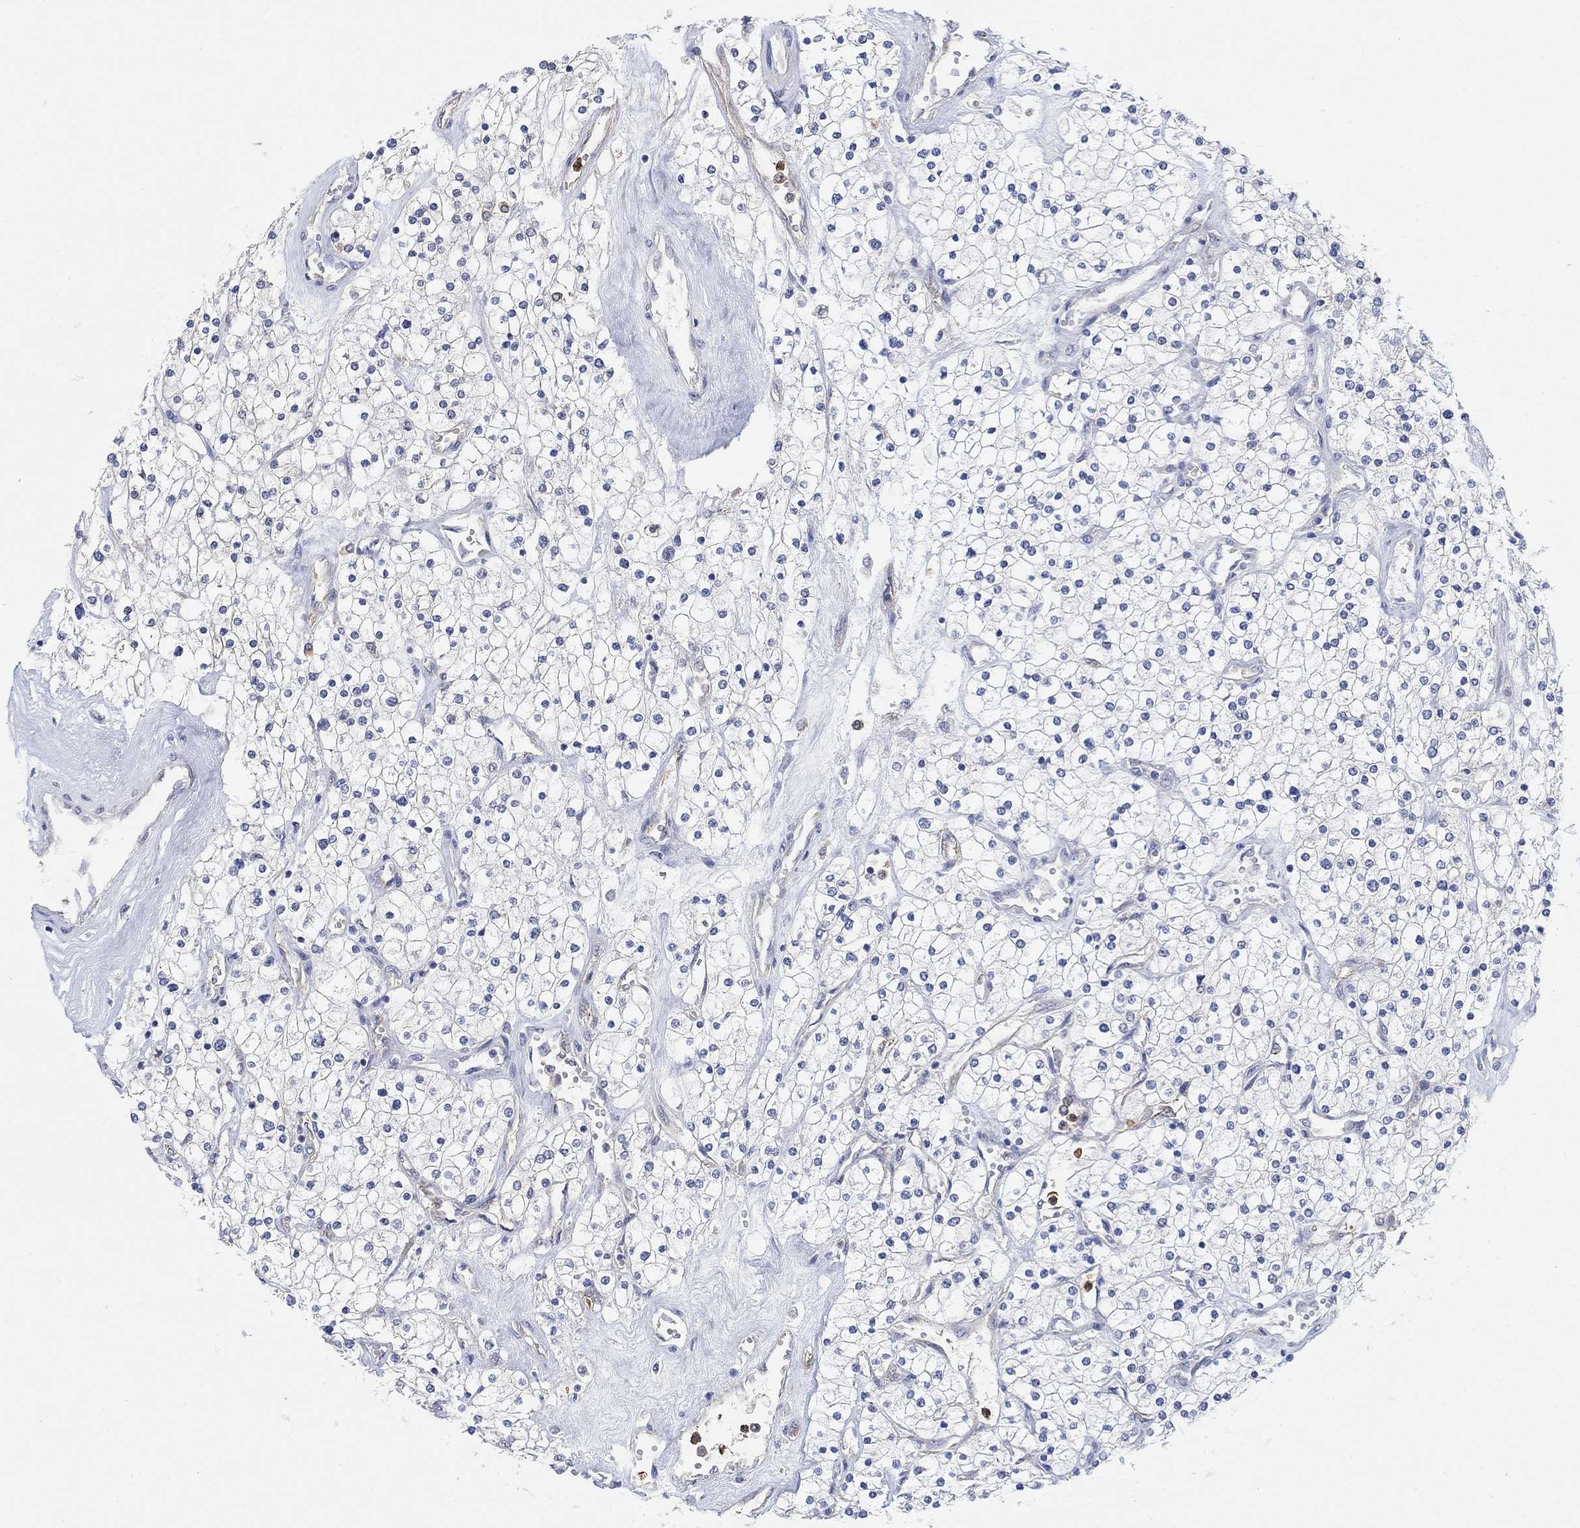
{"staining": {"intensity": "negative", "quantity": "none", "location": "none"}, "tissue": "renal cancer", "cell_type": "Tumor cells", "image_type": "cancer", "snomed": [{"axis": "morphology", "description": "Adenocarcinoma, NOS"}, {"axis": "topography", "description": "Kidney"}], "caption": "Immunohistochemistry (IHC) histopathology image of human adenocarcinoma (renal) stained for a protein (brown), which displays no expression in tumor cells.", "gene": "SYT16", "patient": {"sex": "male", "age": 80}}